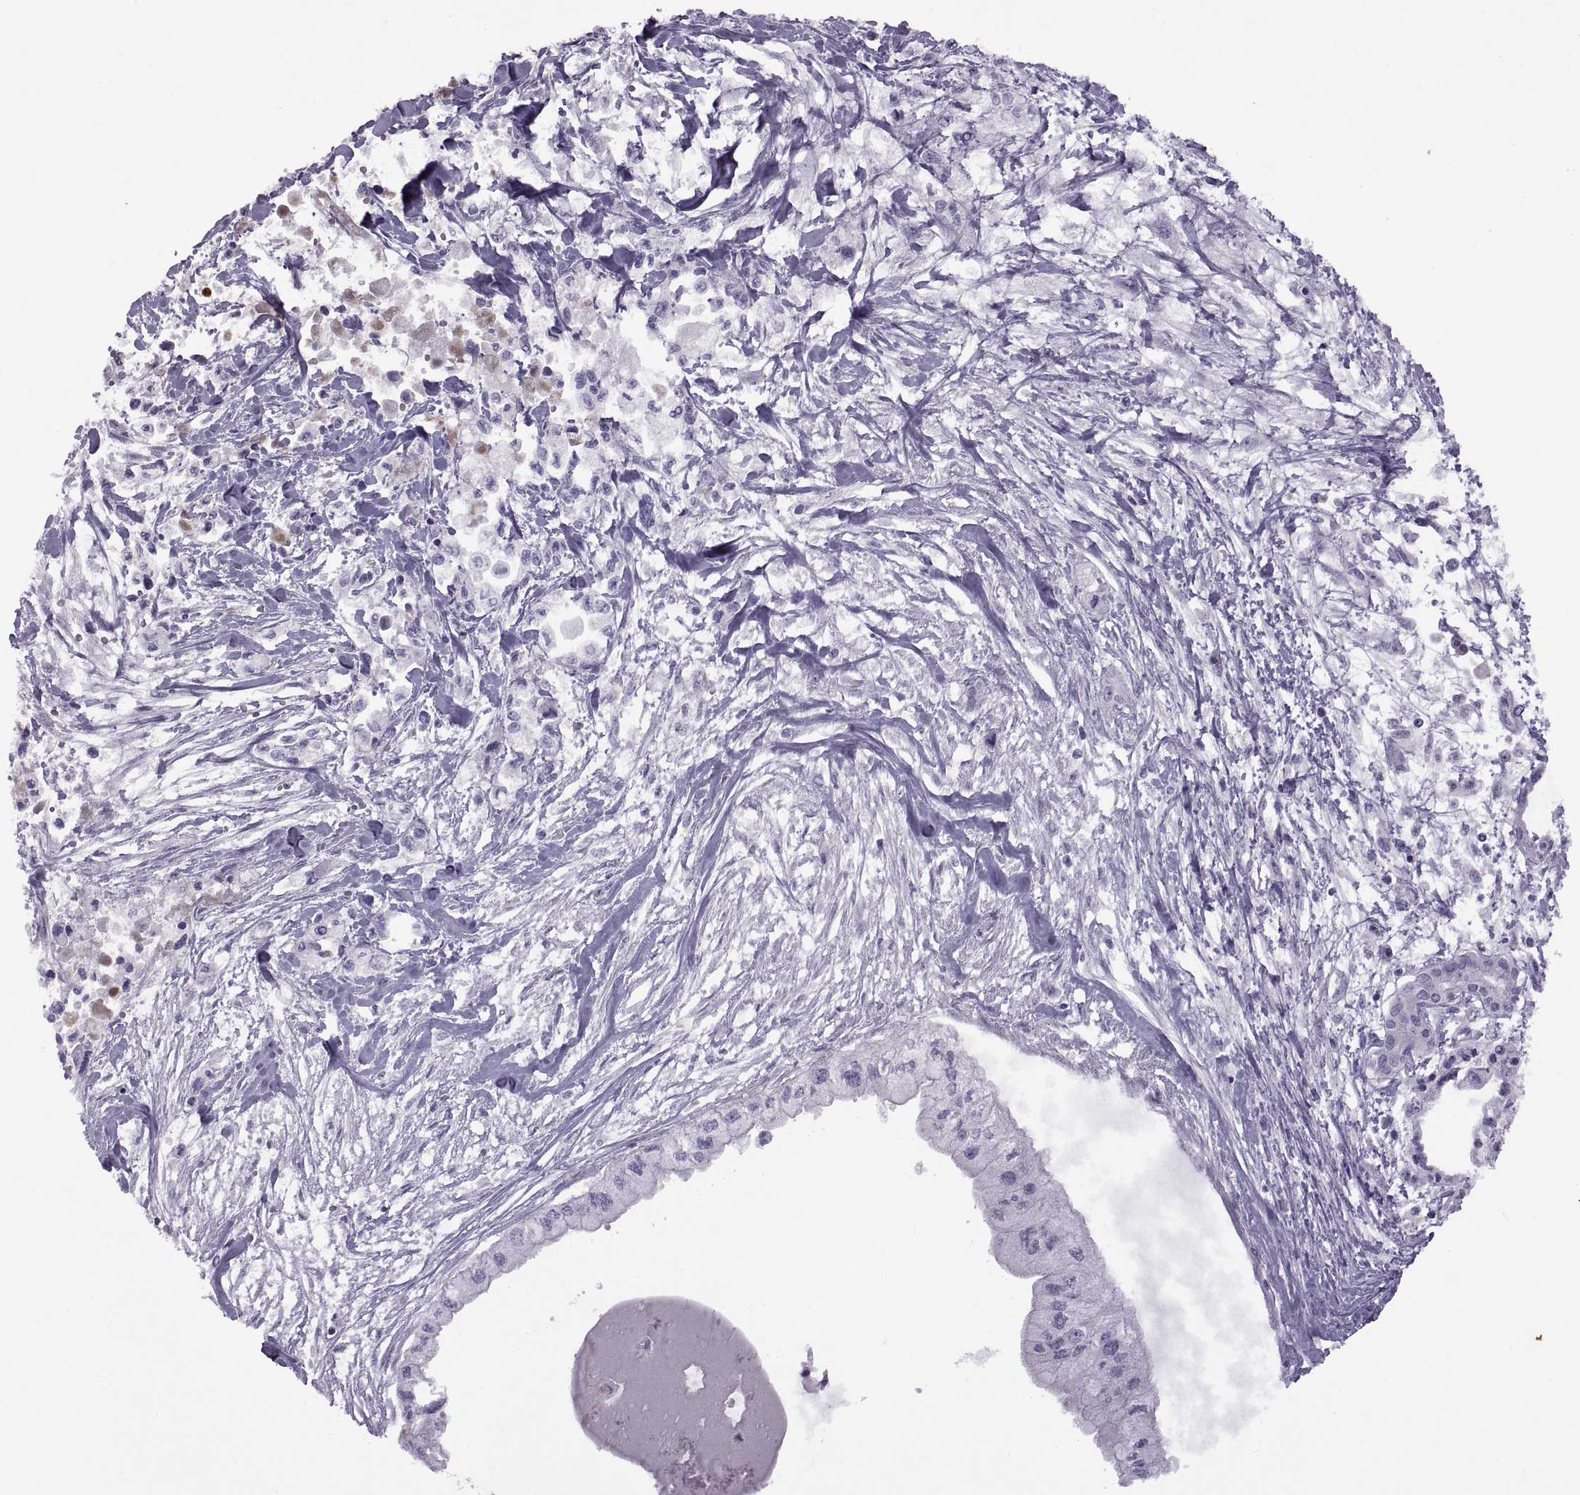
{"staining": {"intensity": "negative", "quantity": "none", "location": "none"}, "tissue": "pancreatic cancer", "cell_type": "Tumor cells", "image_type": "cancer", "snomed": [{"axis": "morphology", "description": "Adenocarcinoma, NOS"}, {"axis": "topography", "description": "Pancreas"}], "caption": "IHC photomicrograph of pancreatic adenocarcinoma stained for a protein (brown), which exhibits no expression in tumor cells.", "gene": "RSPH6A", "patient": {"sex": "female", "age": 61}}